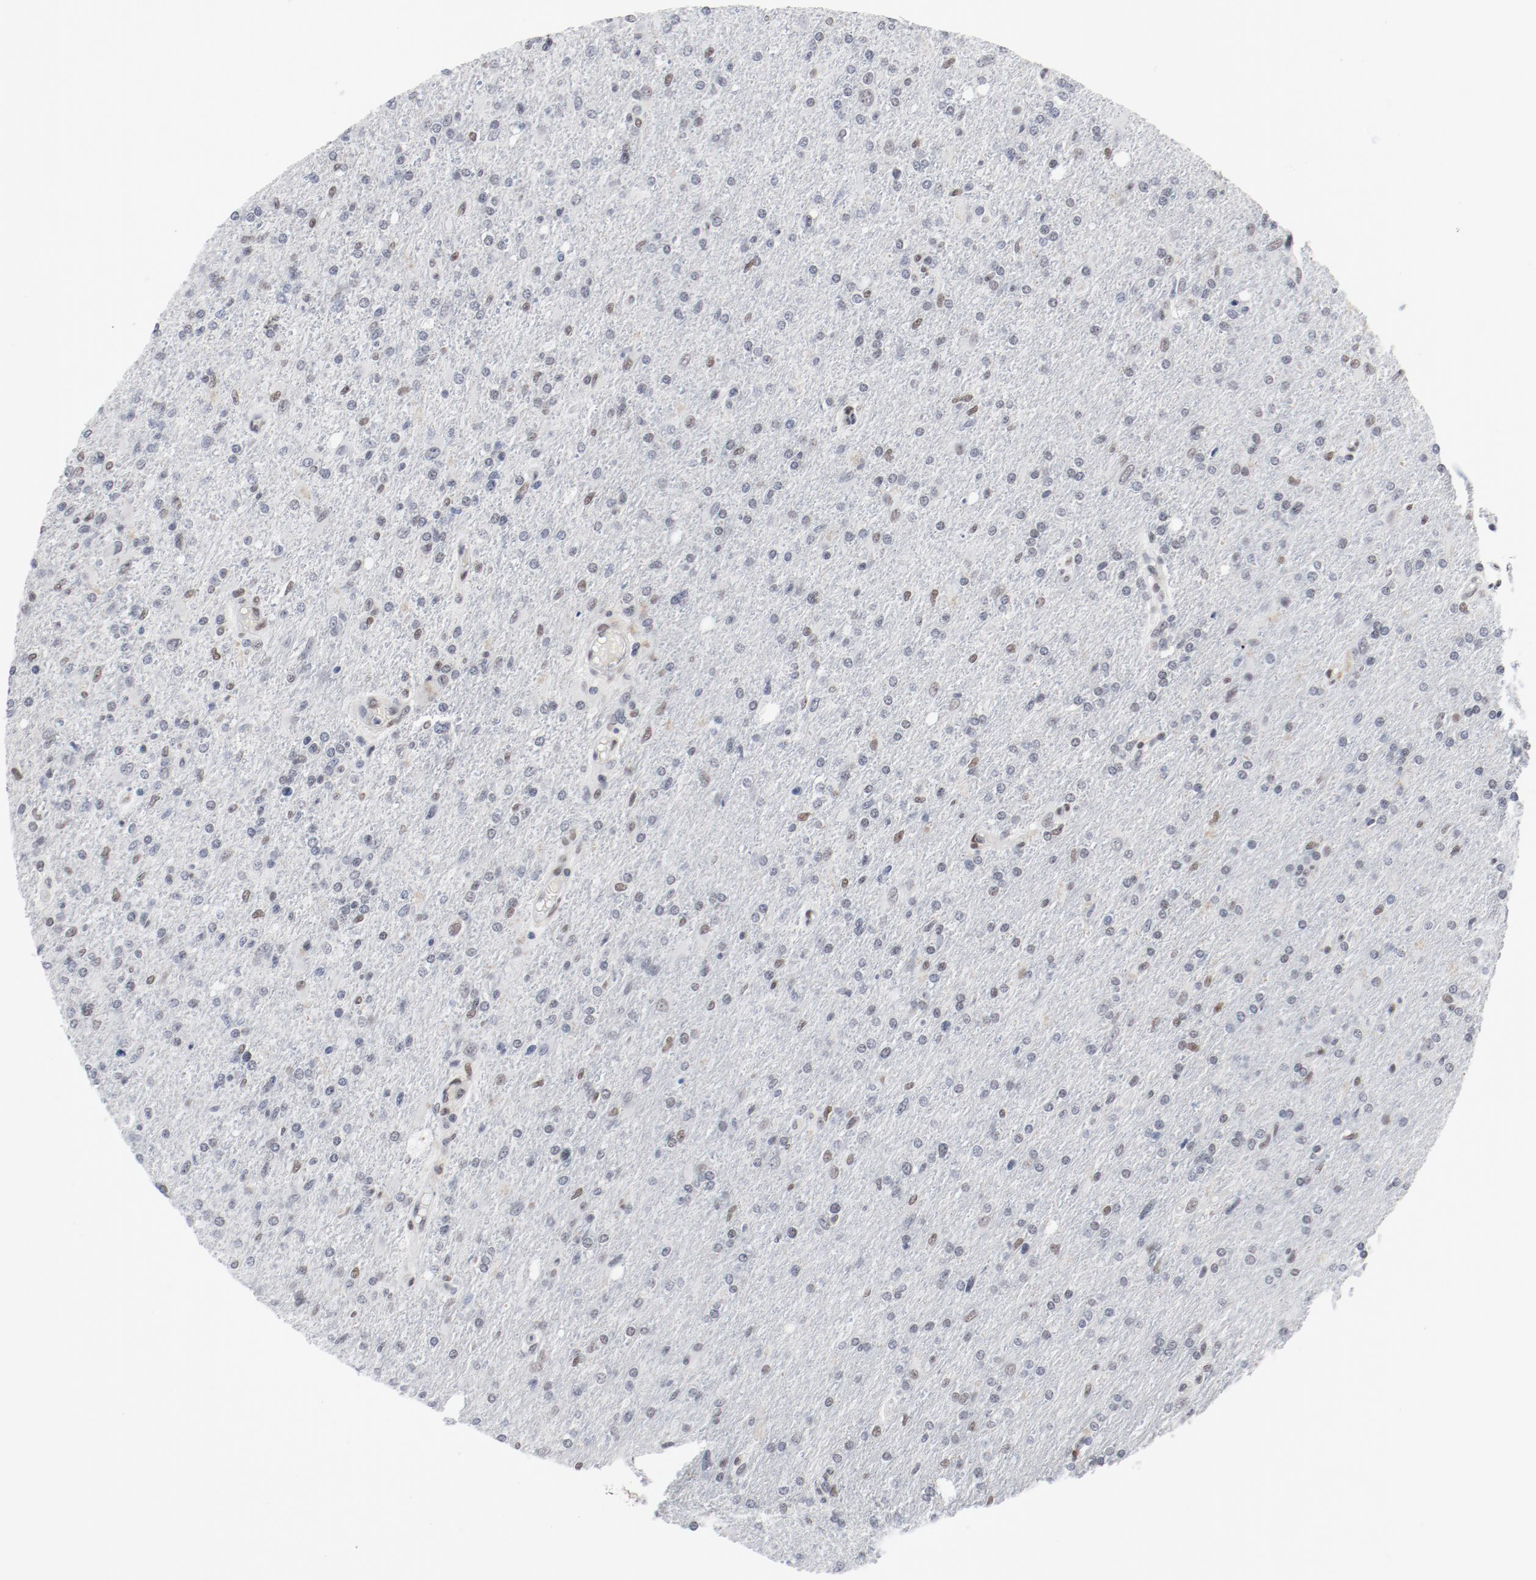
{"staining": {"intensity": "weak", "quantity": "<25%", "location": "nuclear"}, "tissue": "glioma", "cell_type": "Tumor cells", "image_type": "cancer", "snomed": [{"axis": "morphology", "description": "Glioma, malignant, High grade"}, {"axis": "topography", "description": "Cerebral cortex"}], "caption": "The micrograph exhibits no staining of tumor cells in glioma.", "gene": "ARNT", "patient": {"sex": "male", "age": 76}}